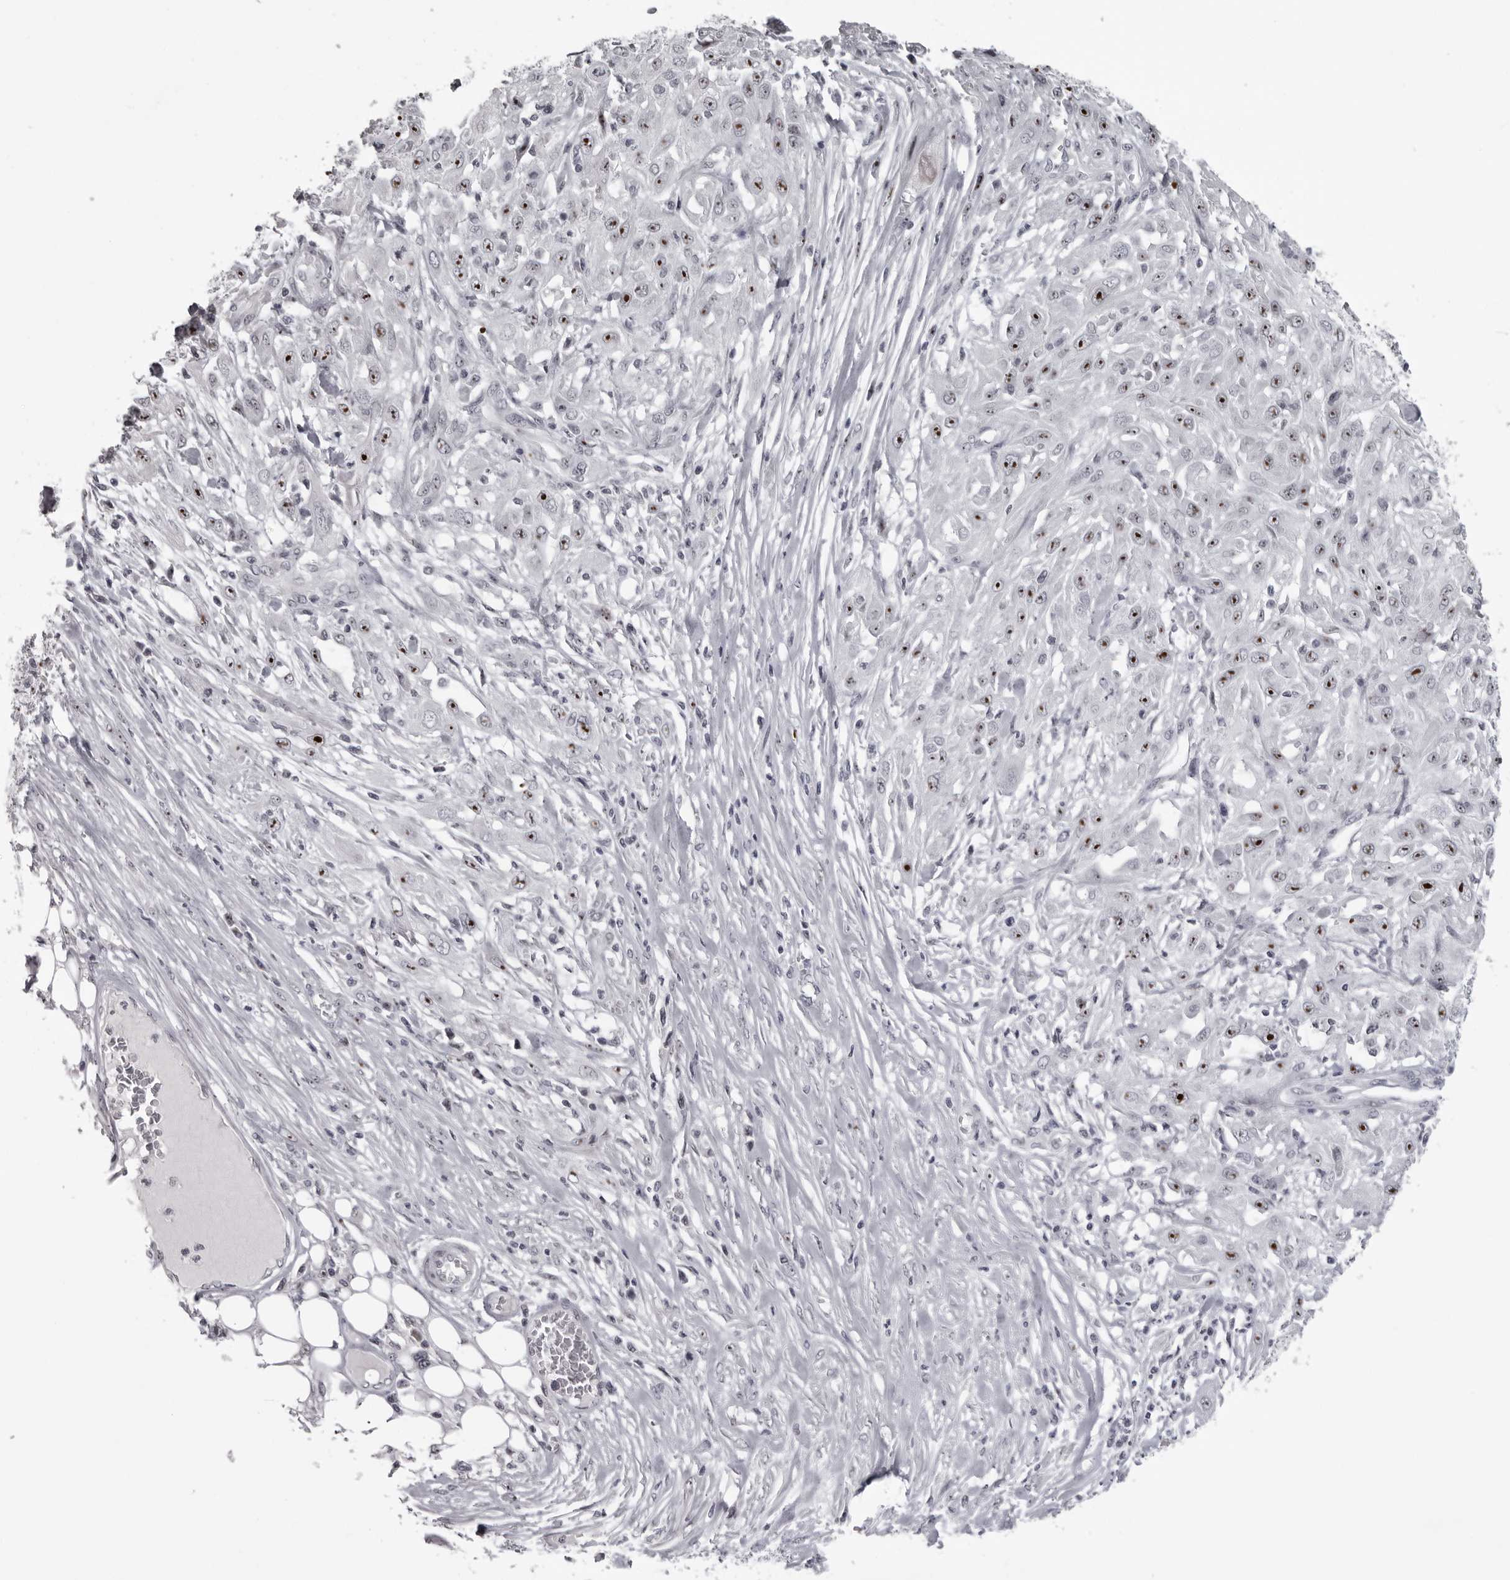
{"staining": {"intensity": "strong", "quantity": ">75%", "location": "nuclear"}, "tissue": "skin cancer", "cell_type": "Tumor cells", "image_type": "cancer", "snomed": [{"axis": "morphology", "description": "Squamous cell carcinoma, NOS"}, {"axis": "morphology", "description": "Squamous cell carcinoma, metastatic, NOS"}, {"axis": "topography", "description": "Skin"}, {"axis": "topography", "description": "Lymph node"}], "caption": "DAB immunohistochemical staining of human skin cancer shows strong nuclear protein positivity in about >75% of tumor cells.", "gene": "HELZ", "patient": {"sex": "male", "age": 75}}